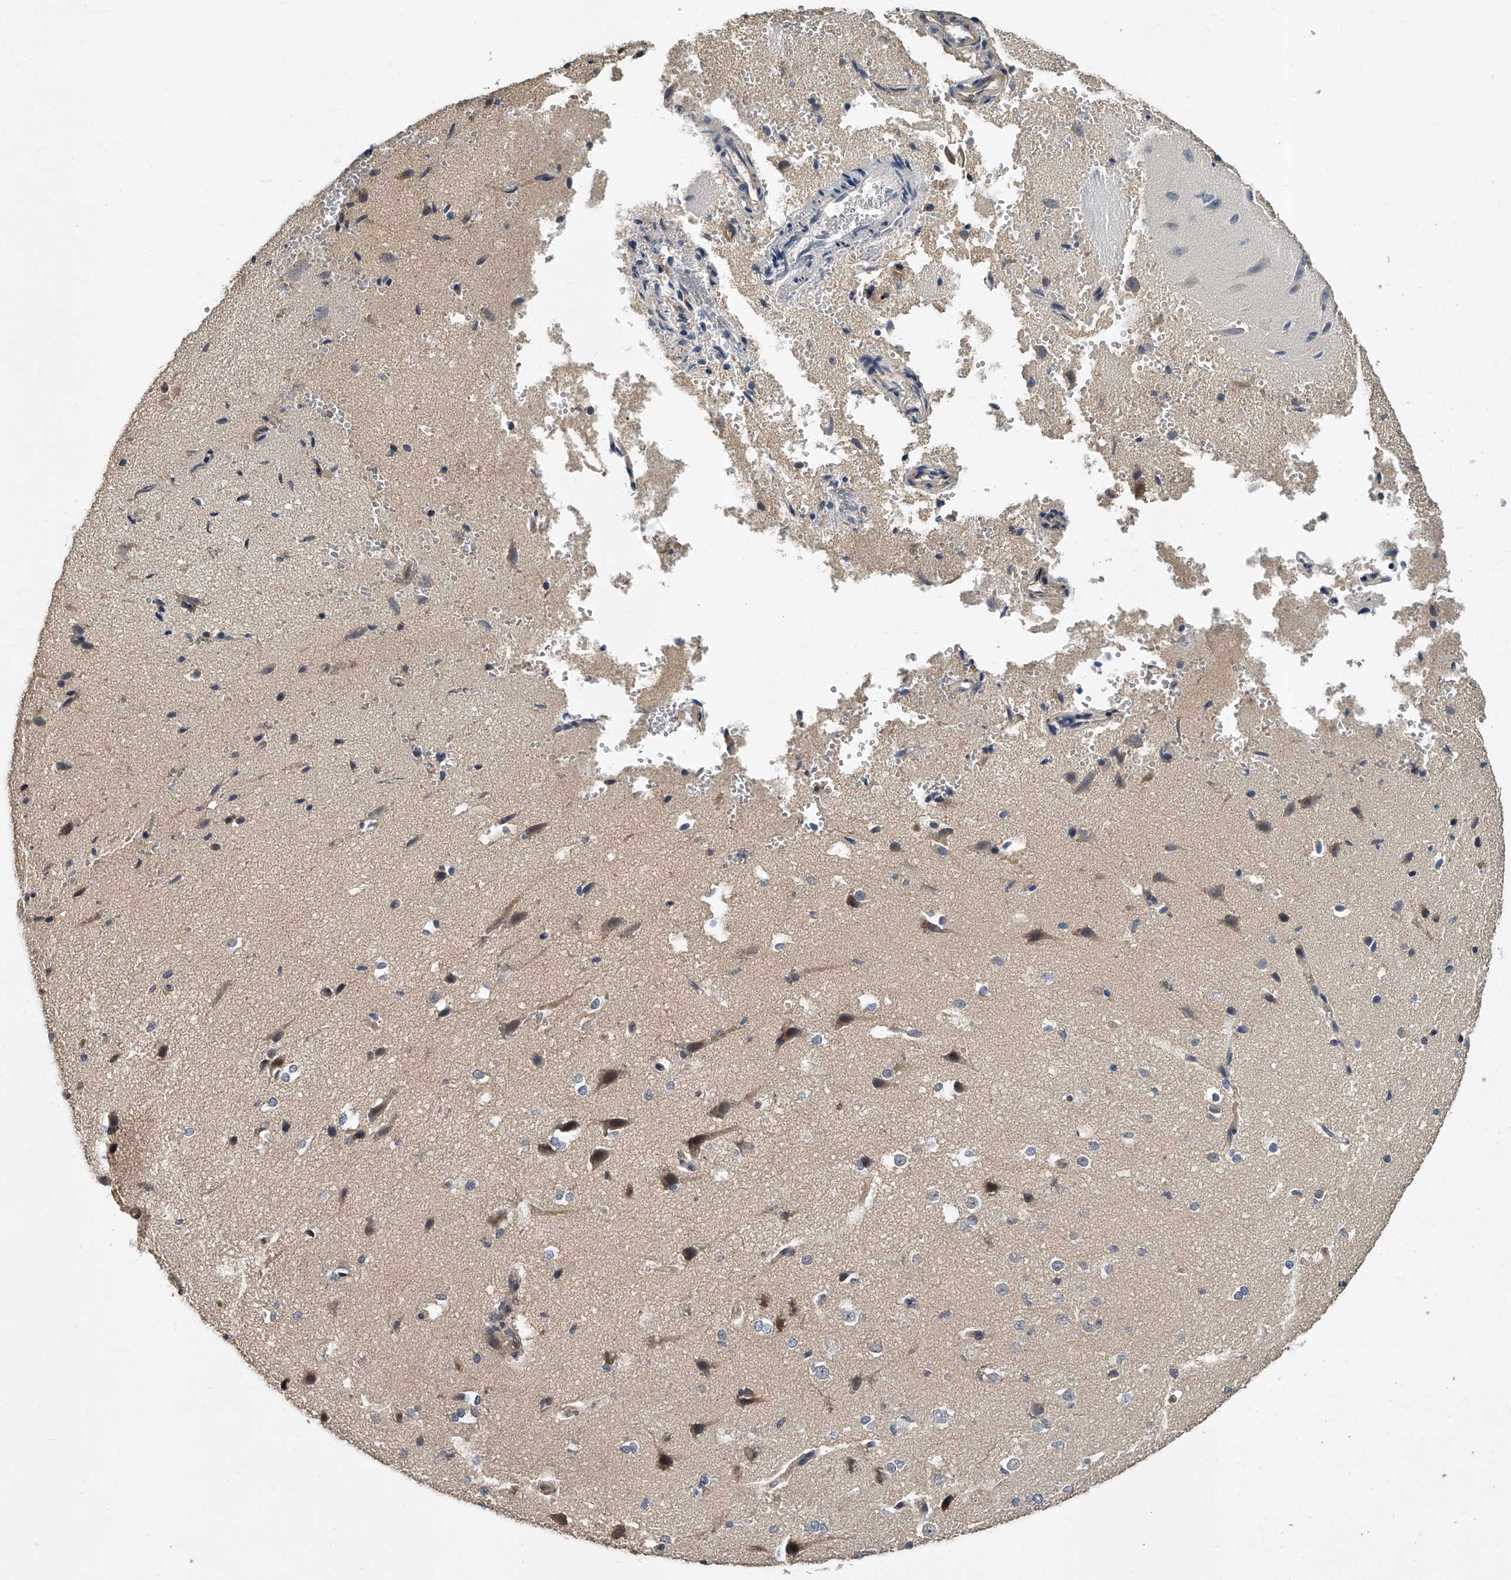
{"staining": {"intensity": "negative", "quantity": "none", "location": "none"}, "tissue": "cerebral cortex", "cell_type": "Endothelial cells", "image_type": "normal", "snomed": [{"axis": "morphology", "description": "Normal tissue, NOS"}, {"axis": "morphology", "description": "Developmental malformation"}, {"axis": "topography", "description": "Cerebral cortex"}], "caption": "A histopathology image of human cerebral cortex is negative for staining in endothelial cells. The staining was performed using DAB to visualize the protein expression in brown, while the nuclei were stained in blue with hematoxylin (Magnification: 20x).", "gene": "JAG2", "patient": {"sex": "female", "age": 30}}